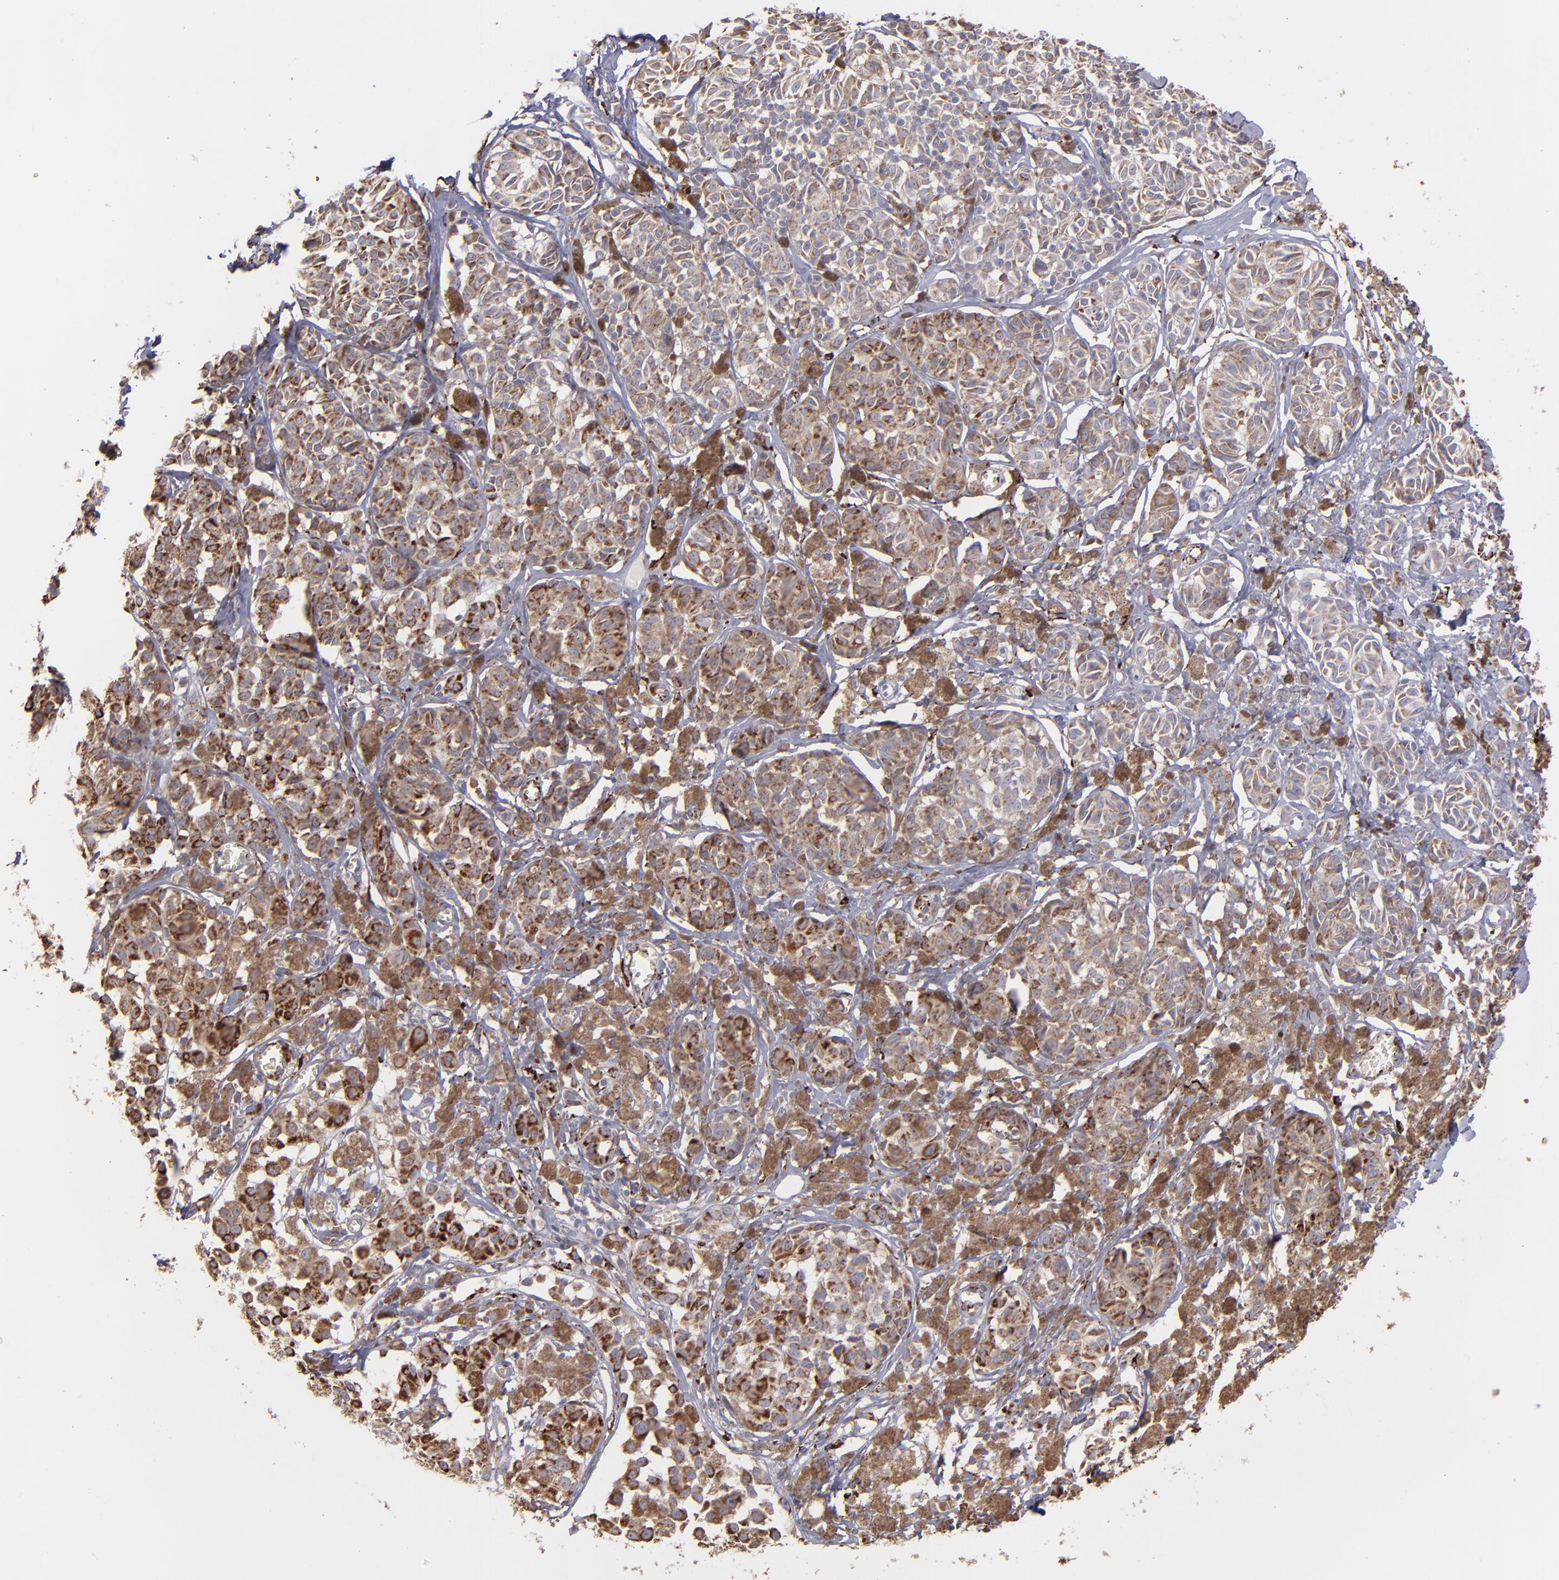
{"staining": {"intensity": "weak", "quantity": ">75%", "location": "cytoplasmic/membranous"}, "tissue": "melanoma", "cell_type": "Tumor cells", "image_type": "cancer", "snomed": [{"axis": "morphology", "description": "Malignant melanoma, NOS"}, {"axis": "topography", "description": "Skin"}], "caption": "DAB immunohistochemical staining of malignant melanoma reveals weak cytoplasmic/membranous protein staining in about >75% of tumor cells. (IHC, brightfield microscopy, high magnification).", "gene": "MAOB", "patient": {"sex": "male", "age": 76}}